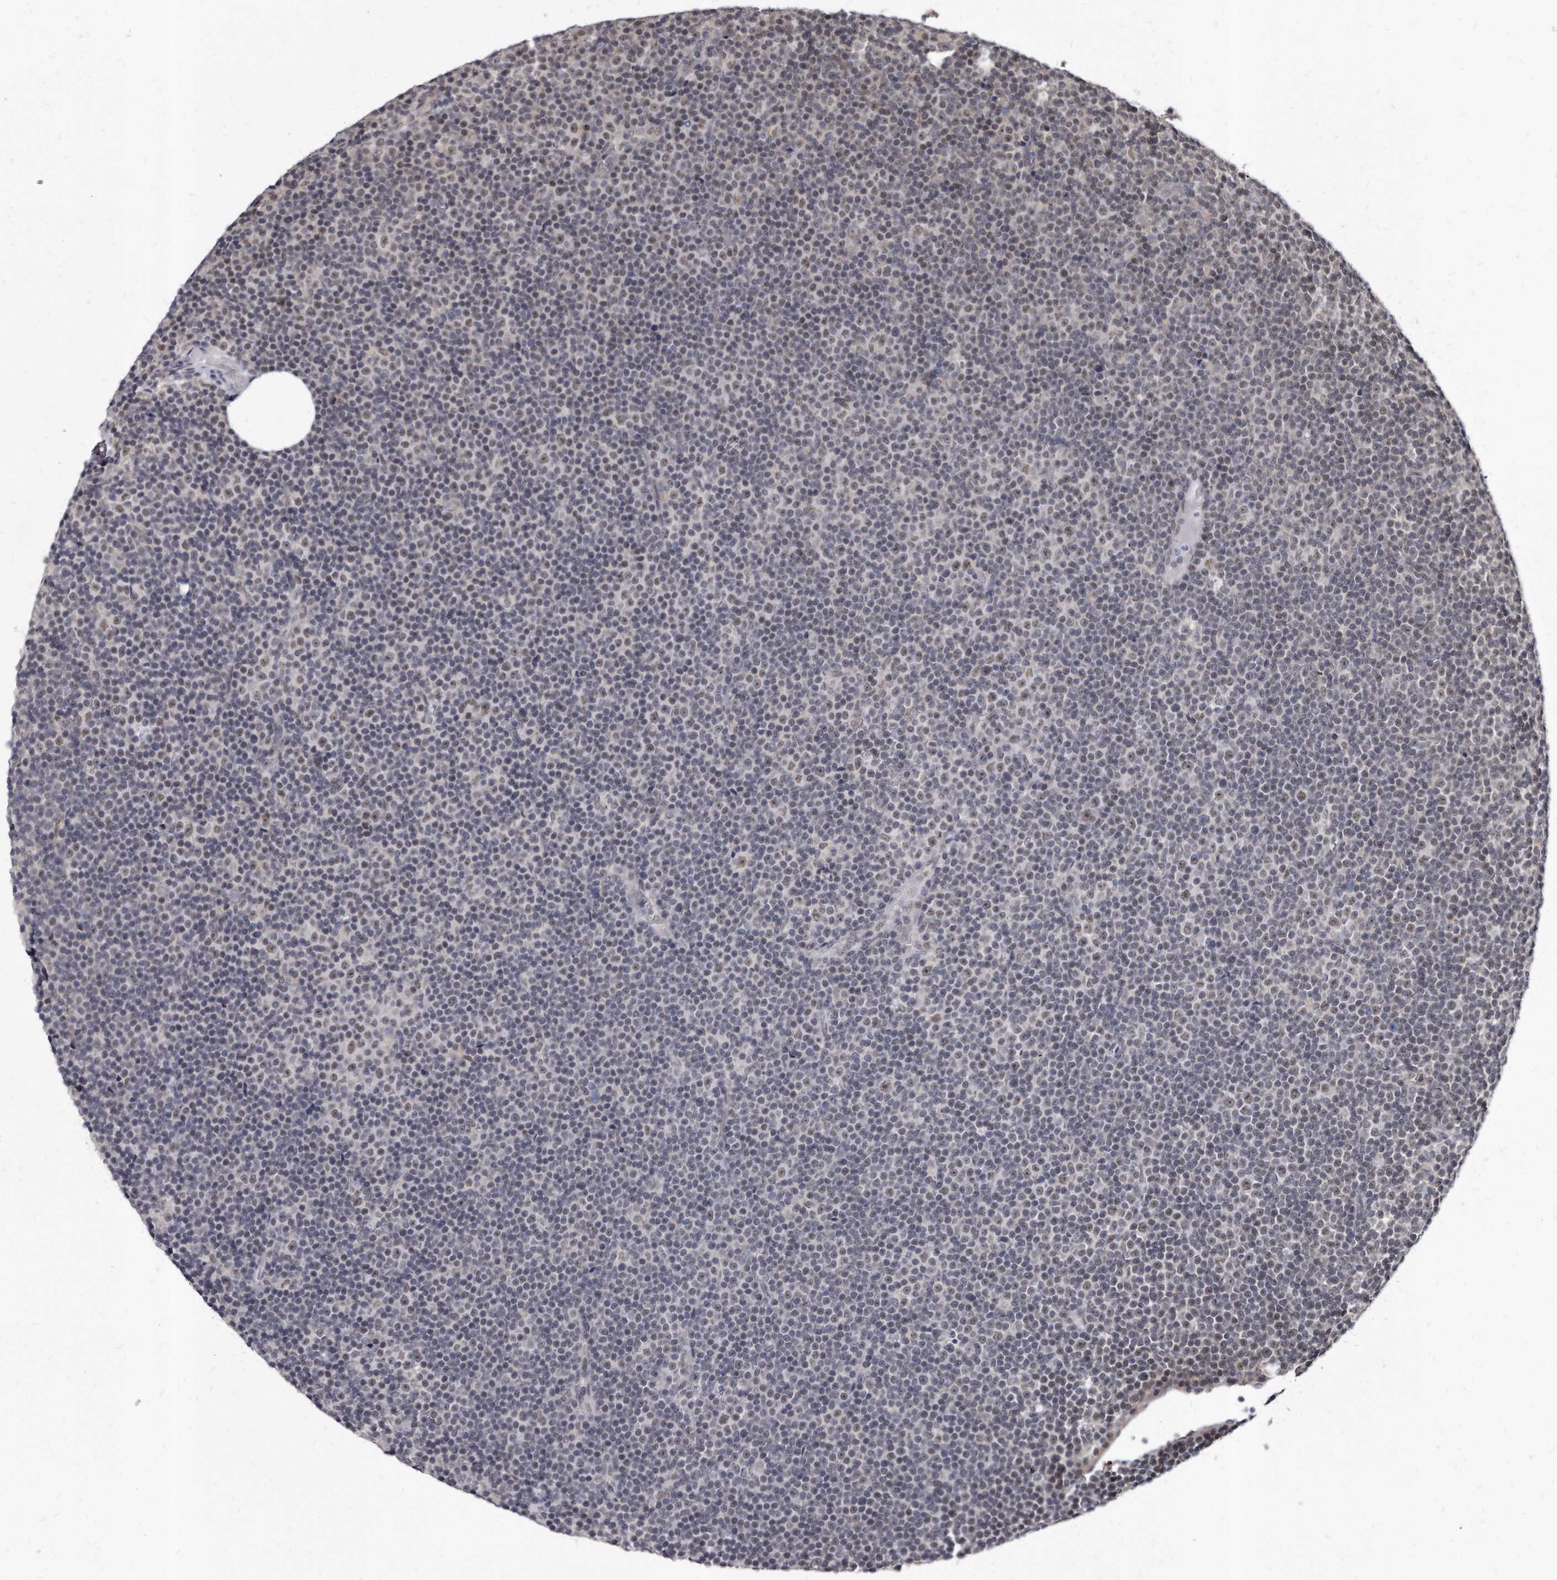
{"staining": {"intensity": "negative", "quantity": "none", "location": "none"}, "tissue": "lymphoma", "cell_type": "Tumor cells", "image_type": "cancer", "snomed": [{"axis": "morphology", "description": "Malignant lymphoma, non-Hodgkin's type, Low grade"}, {"axis": "topography", "description": "Lymph node"}], "caption": "Immunohistochemical staining of lymphoma reveals no significant staining in tumor cells.", "gene": "KLHDC3", "patient": {"sex": "female", "age": 67}}